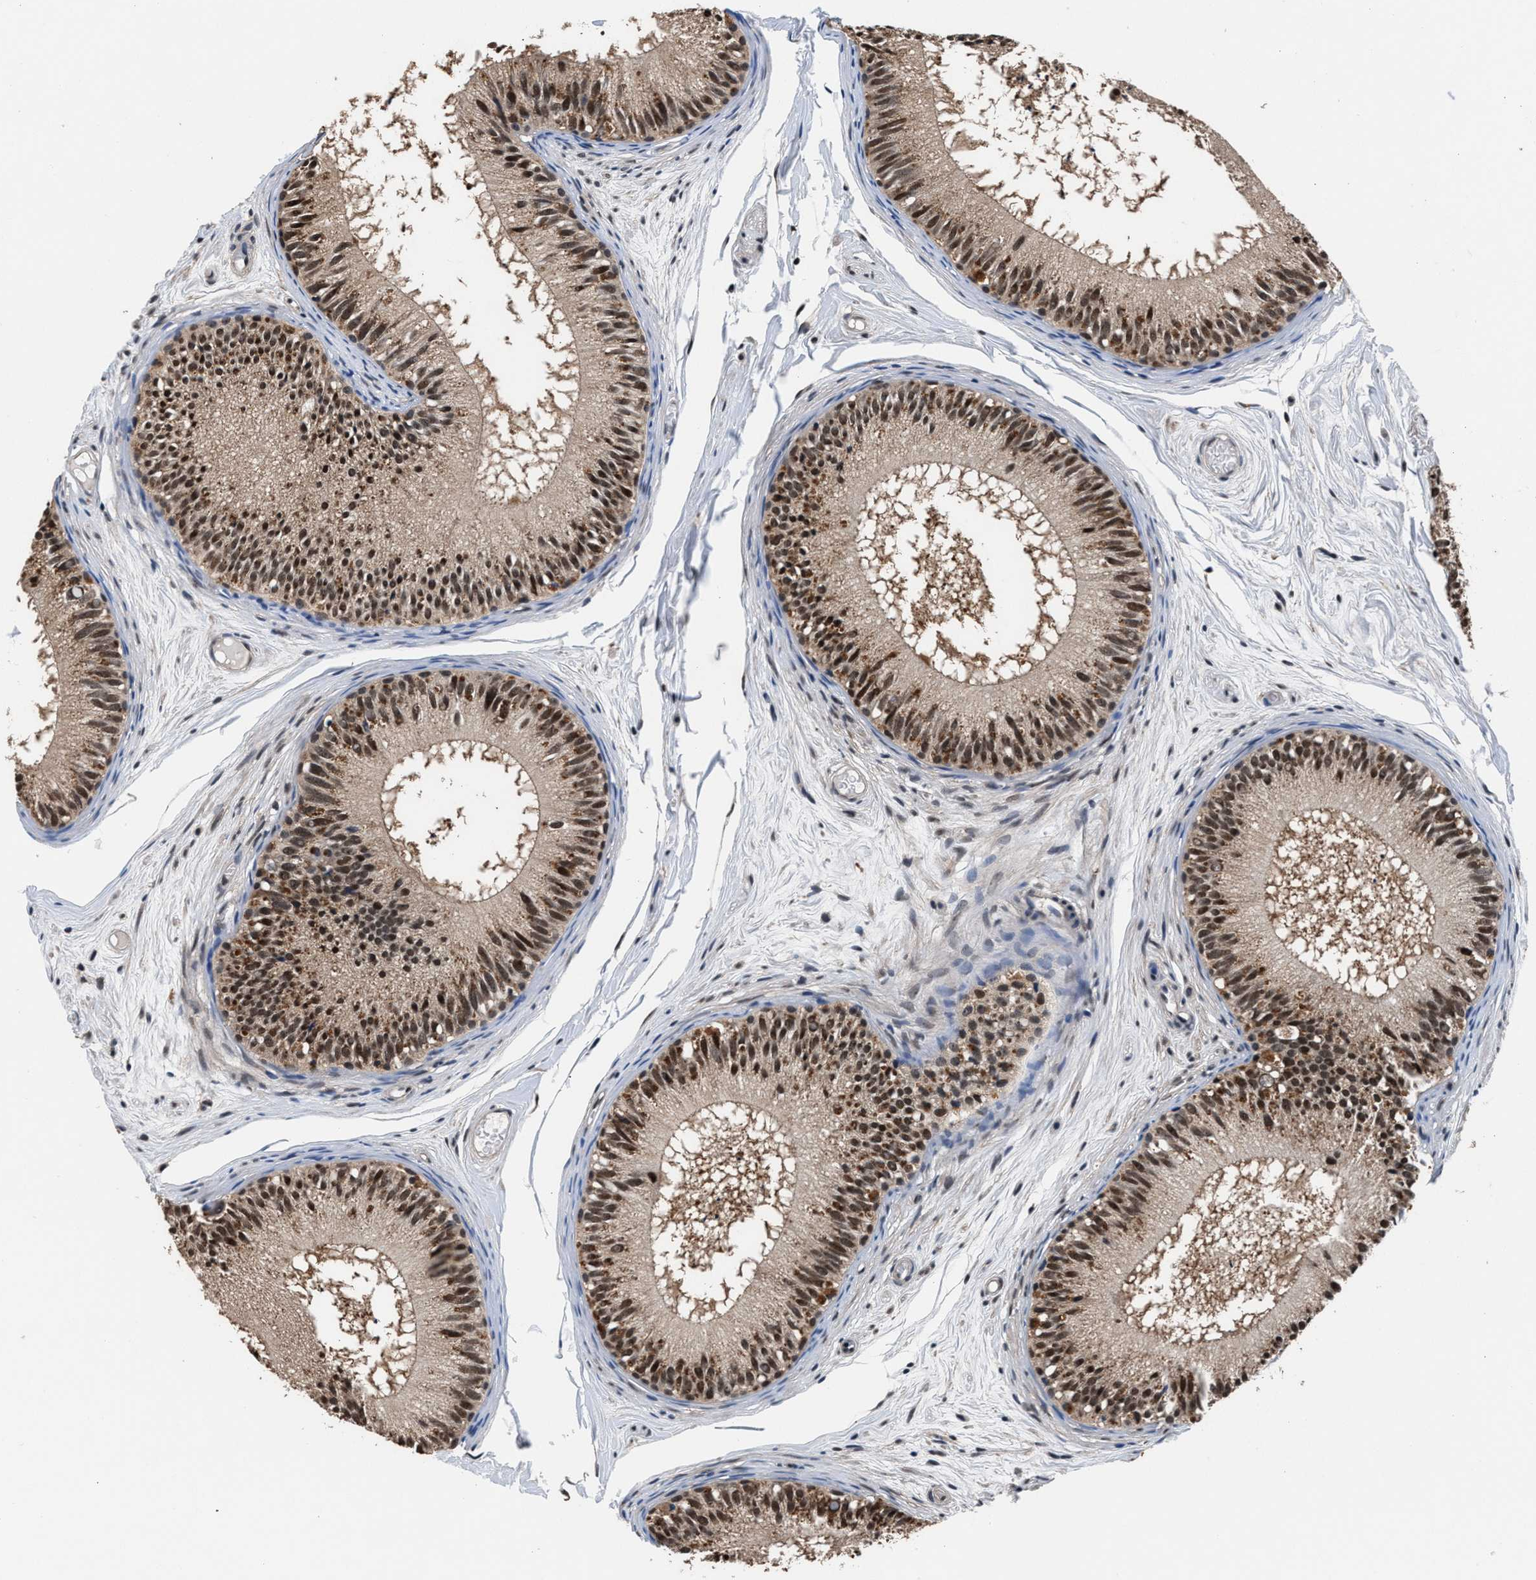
{"staining": {"intensity": "moderate", "quantity": ">75%", "location": "nuclear"}, "tissue": "epididymis", "cell_type": "Glandular cells", "image_type": "normal", "snomed": [{"axis": "morphology", "description": "Normal tissue, NOS"}, {"axis": "topography", "description": "Epididymis"}], "caption": "This image exhibits immunohistochemistry (IHC) staining of benign epididymis, with medium moderate nuclear expression in about >75% of glandular cells.", "gene": "USP16", "patient": {"sex": "male", "age": 46}}